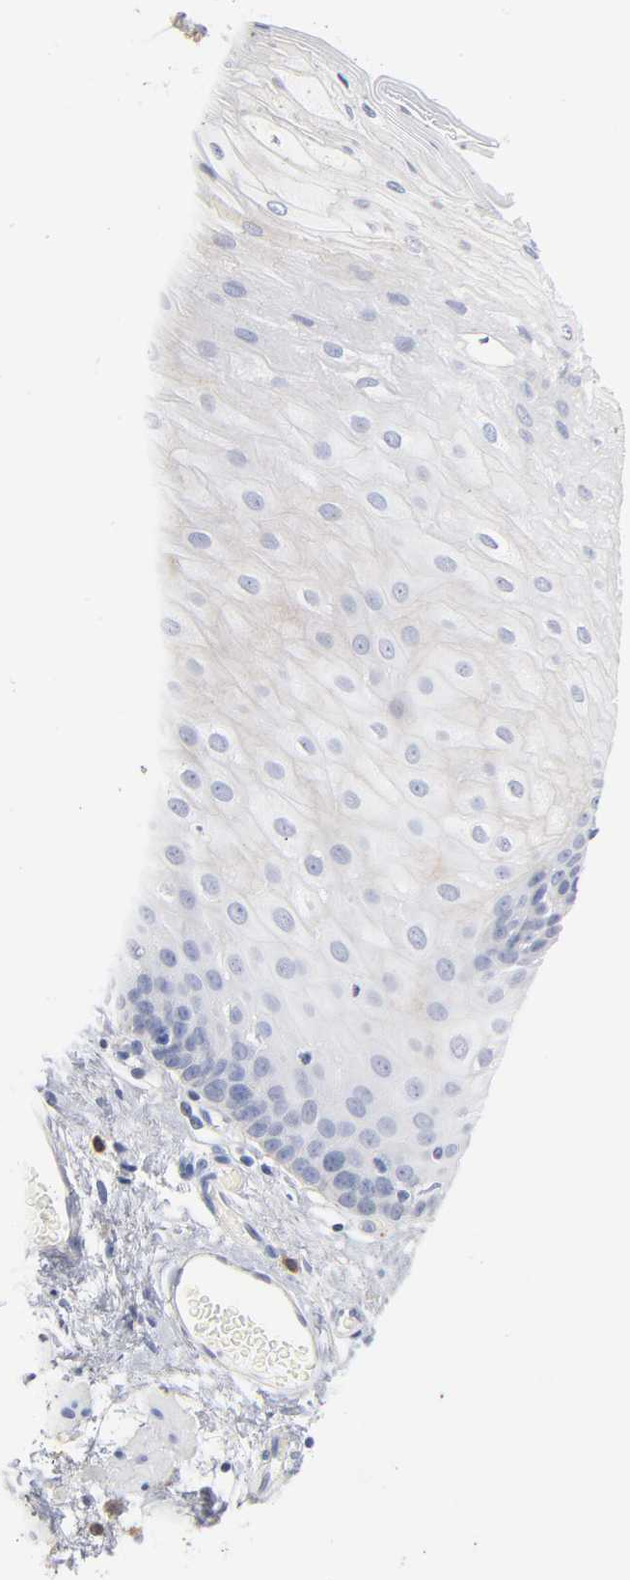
{"staining": {"intensity": "negative", "quantity": "none", "location": "none"}, "tissue": "esophagus", "cell_type": "Squamous epithelial cells", "image_type": "normal", "snomed": [{"axis": "morphology", "description": "Normal tissue, NOS"}, {"axis": "topography", "description": "Esophagus"}], "caption": "Immunohistochemistry of unremarkable esophagus displays no expression in squamous epithelial cells.", "gene": "LTBP2", "patient": {"sex": "male", "age": 69}}